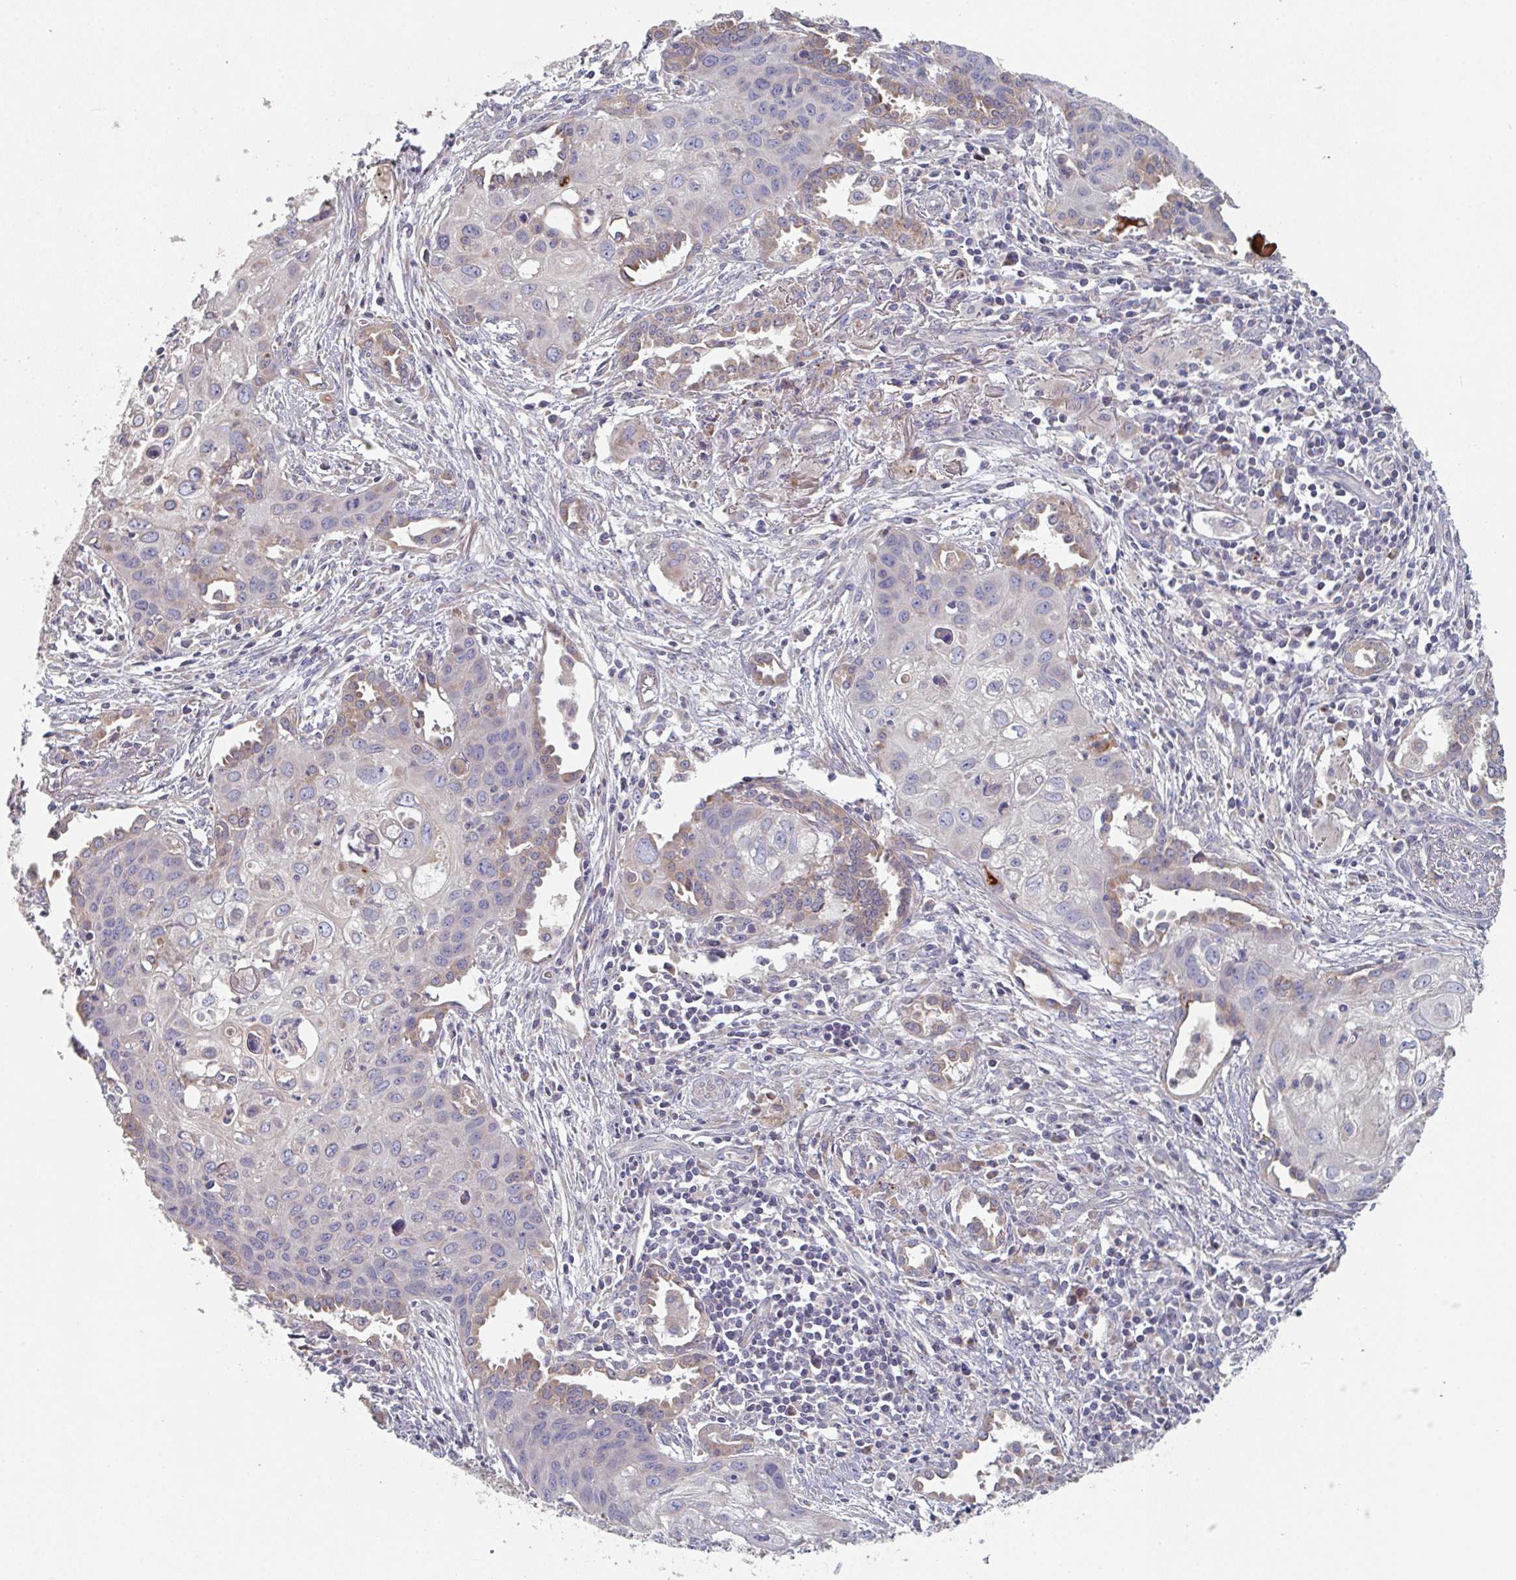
{"staining": {"intensity": "weak", "quantity": "<25%", "location": "cytoplasmic/membranous"}, "tissue": "lung cancer", "cell_type": "Tumor cells", "image_type": "cancer", "snomed": [{"axis": "morphology", "description": "Squamous cell carcinoma, NOS"}, {"axis": "topography", "description": "Lung"}], "caption": "Protein analysis of lung cancer demonstrates no significant positivity in tumor cells. (DAB immunohistochemistry visualized using brightfield microscopy, high magnification).", "gene": "ELOVL1", "patient": {"sex": "male", "age": 71}}